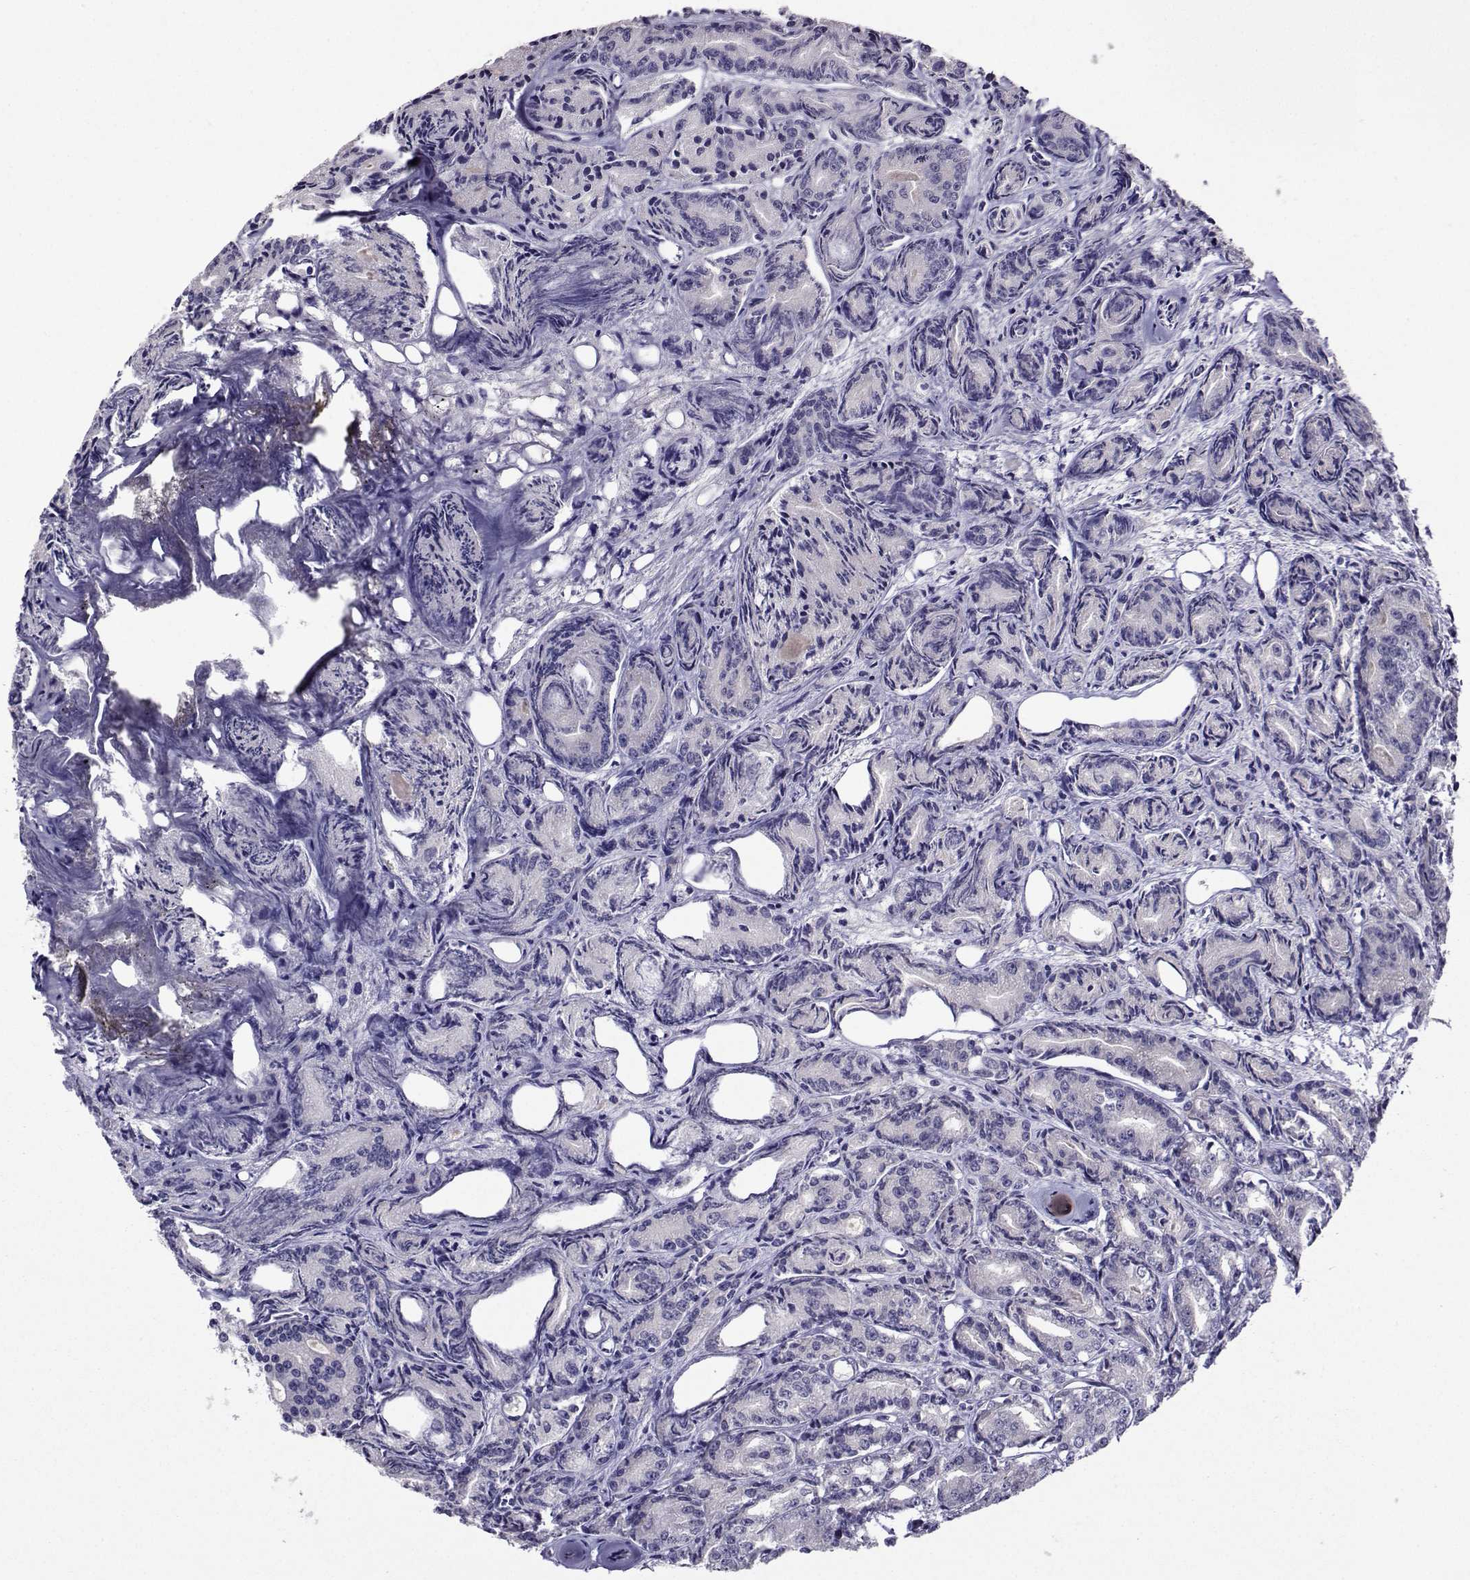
{"staining": {"intensity": "negative", "quantity": "none", "location": "none"}, "tissue": "prostate cancer", "cell_type": "Tumor cells", "image_type": "cancer", "snomed": [{"axis": "morphology", "description": "Adenocarcinoma, Medium grade"}, {"axis": "topography", "description": "Prostate"}], "caption": "Tumor cells show no significant expression in prostate cancer (adenocarcinoma (medium-grade)).", "gene": "DDX20", "patient": {"sex": "male", "age": 74}}